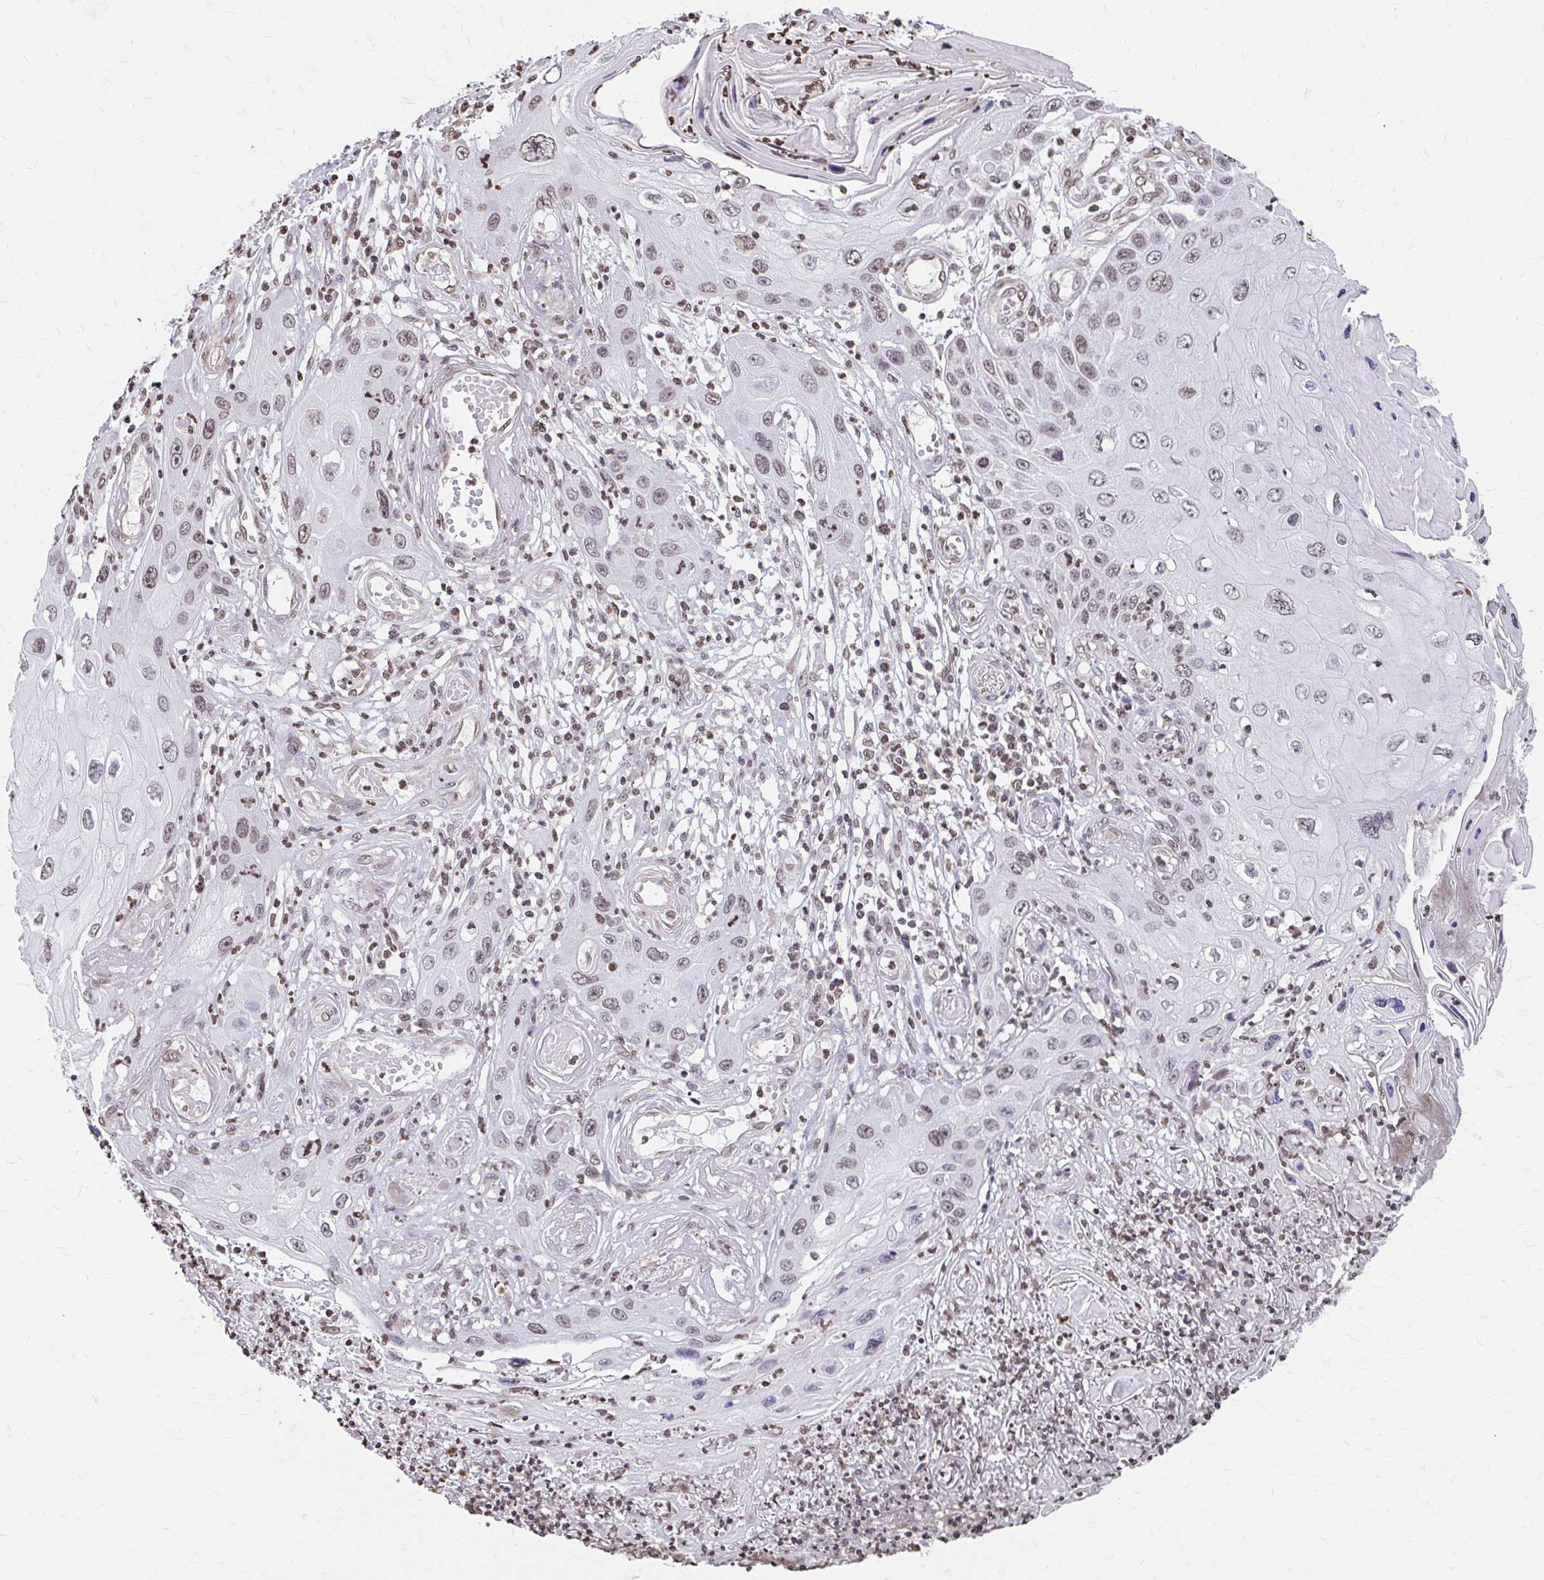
{"staining": {"intensity": "moderate", "quantity": "25%-75%", "location": "nuclear"}, "tissue": "skin cancer", "cell_type": "Tumor cells", "image_type": "cancer", "snomed": [{"axis": "morphology", "description": "Squamous cell carcinoma, NOS"}, {"axis": "topography", "description": "Skin"}, {"axis": "topography", "description": "Vulva"}], "caption": "The image demonstrates staining of squamous cell carcinoma (skin), revealing moderate nuclear protein expression (brown color) within tumor cells.", "gene": "ORC3", "patient": {"sex": "female", "age": 44}}